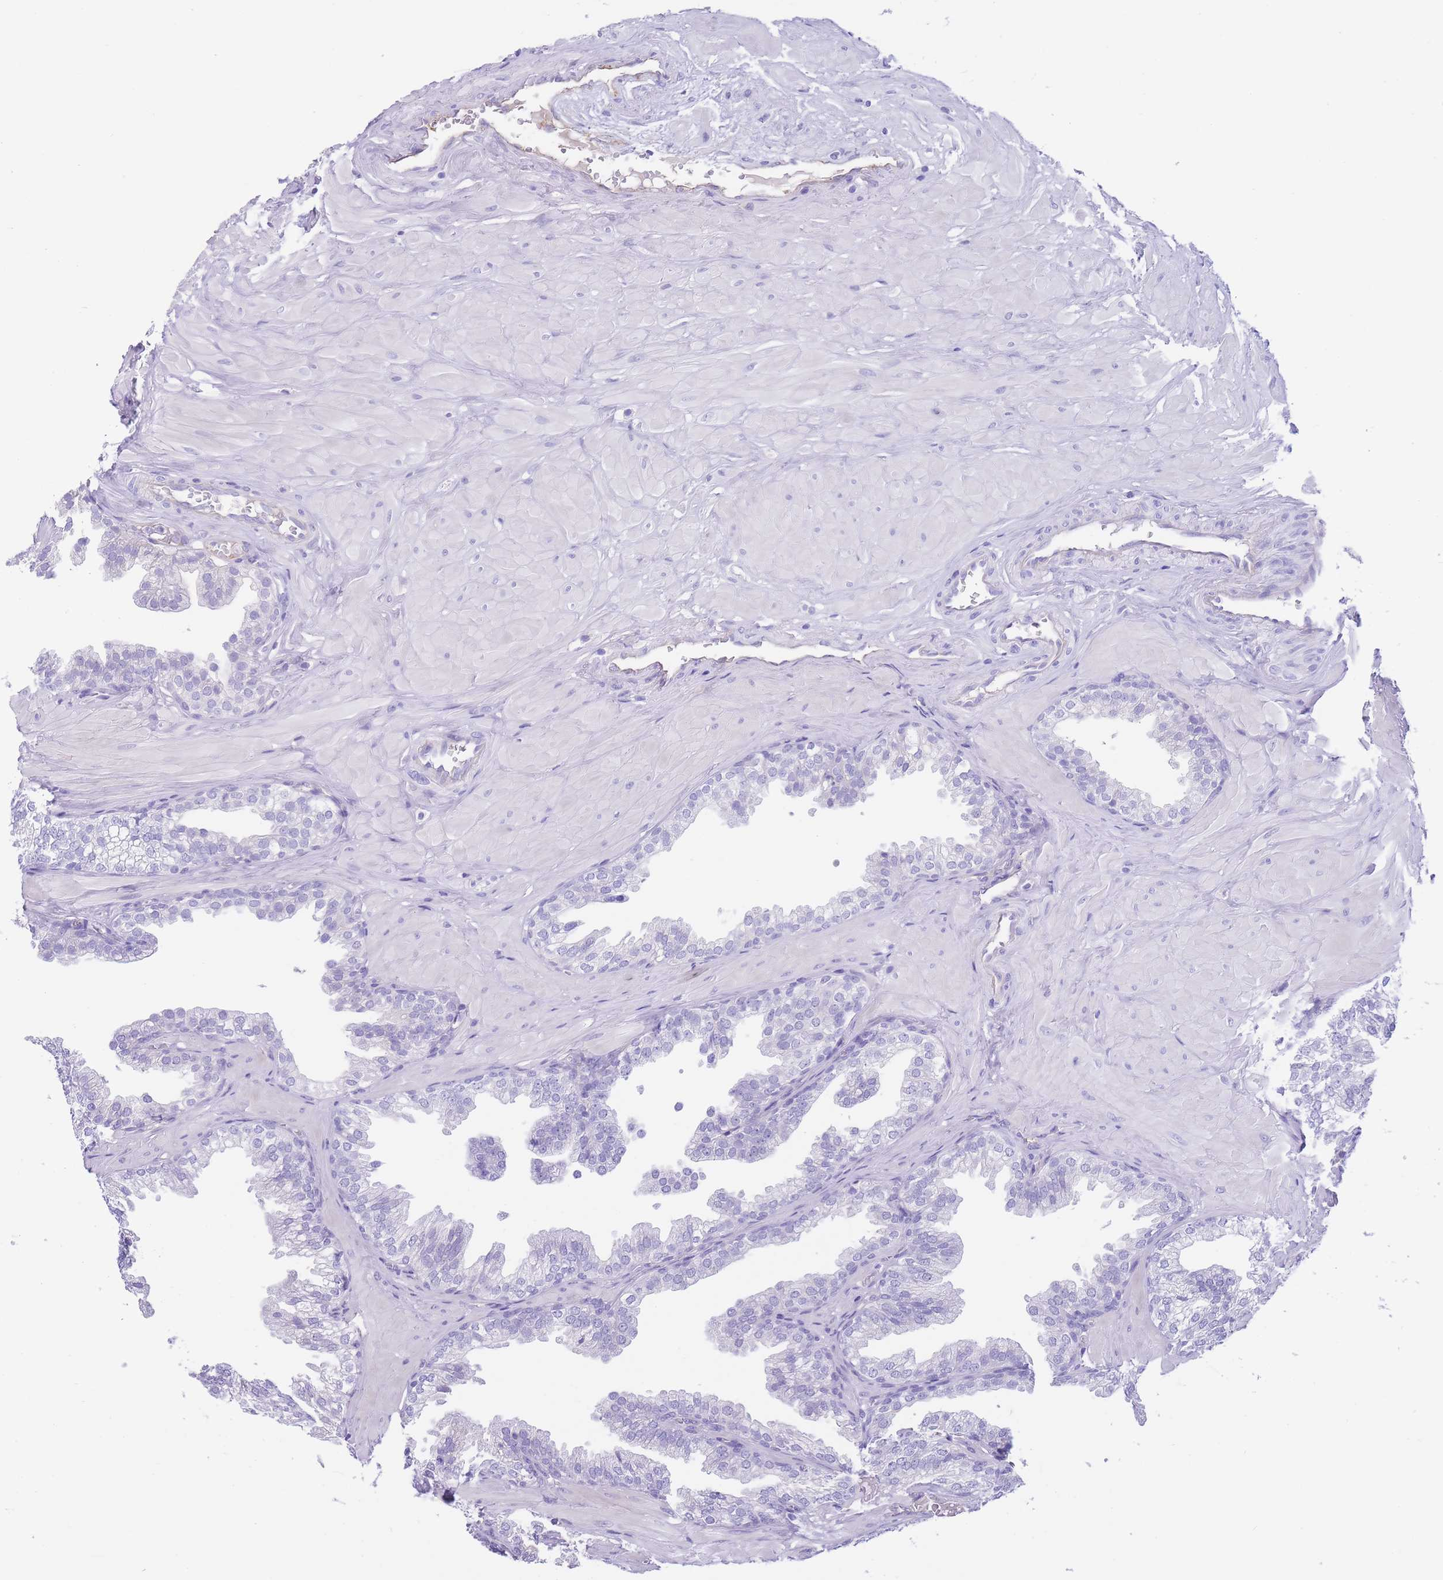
{"staining": {"intensity": "negative", "quantity": "none", "location": "none"}, "tissue": "prostate", "cell_type": "Glandular cells", "image_type": "normal", "snomed": [{"axis": "morphology", "description": "Normal tissue, NOS"}, {"axis": "topography", "description": "Prostate"}, {"axis": "topography", "description": "Peripheral nerve tissue"}], "caption": "The image shows no significant positivity in glandular cells of prostate.", "gene": "DET1", "patient": {"sex": "male", "age": 55}}